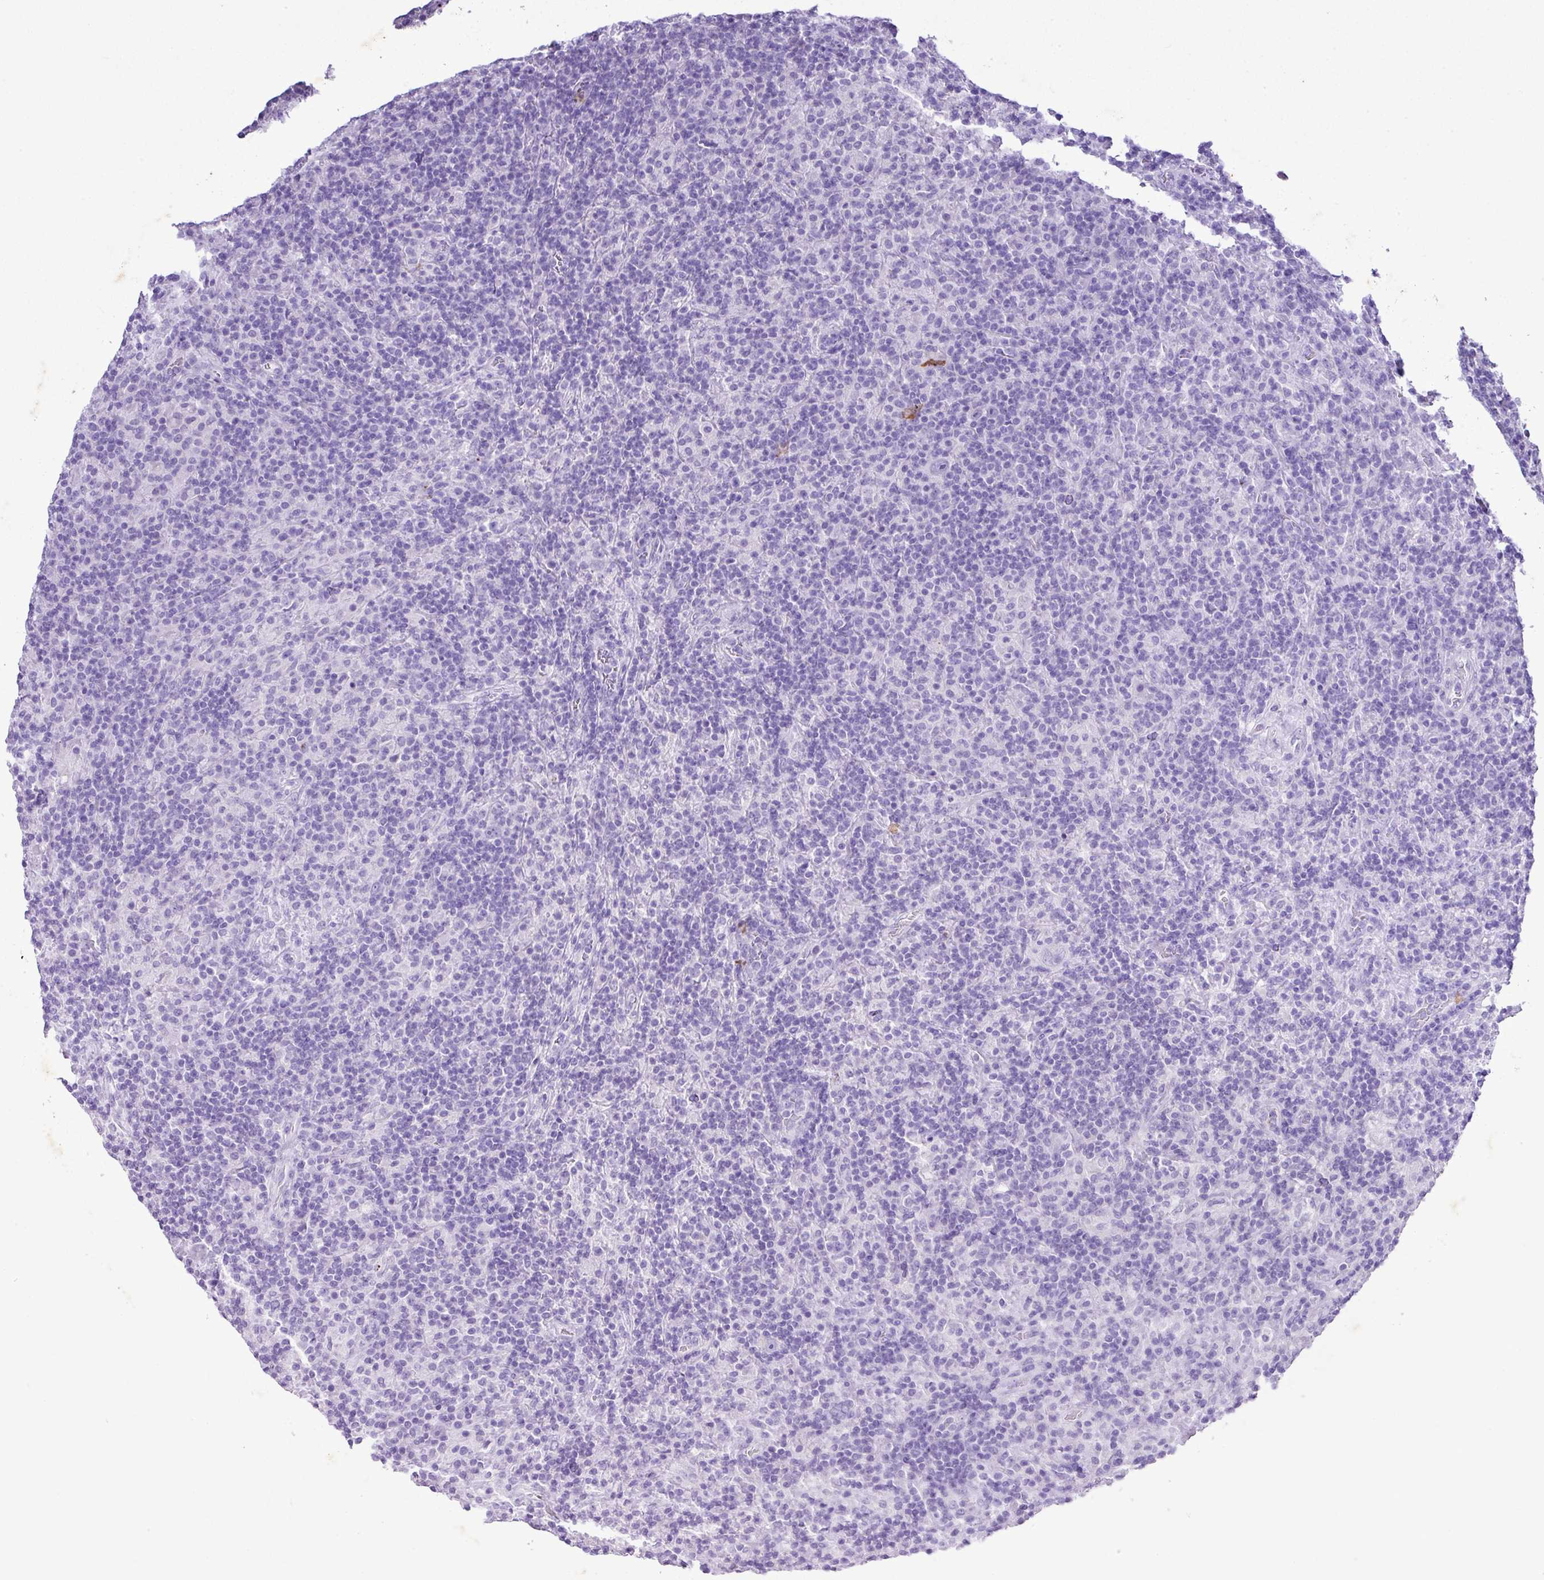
{"staining": {"intensity": "negative", "quantity": "none", "location": "none"}, "tissue": "lymphoma", "cell_type": "Tumor cells", "image_type": "cancer", "snomed": [{"axis": "morphology", "description": "Hodgkin's disease, NOS"}, {"axis": "topography", "description": "Lymph node"}], "caption": "IHC of human lymphoma demonstrates no staining in tumor cells.", "gene": "KCNJ11", "patient": {"sex": "male", "age": 70}}